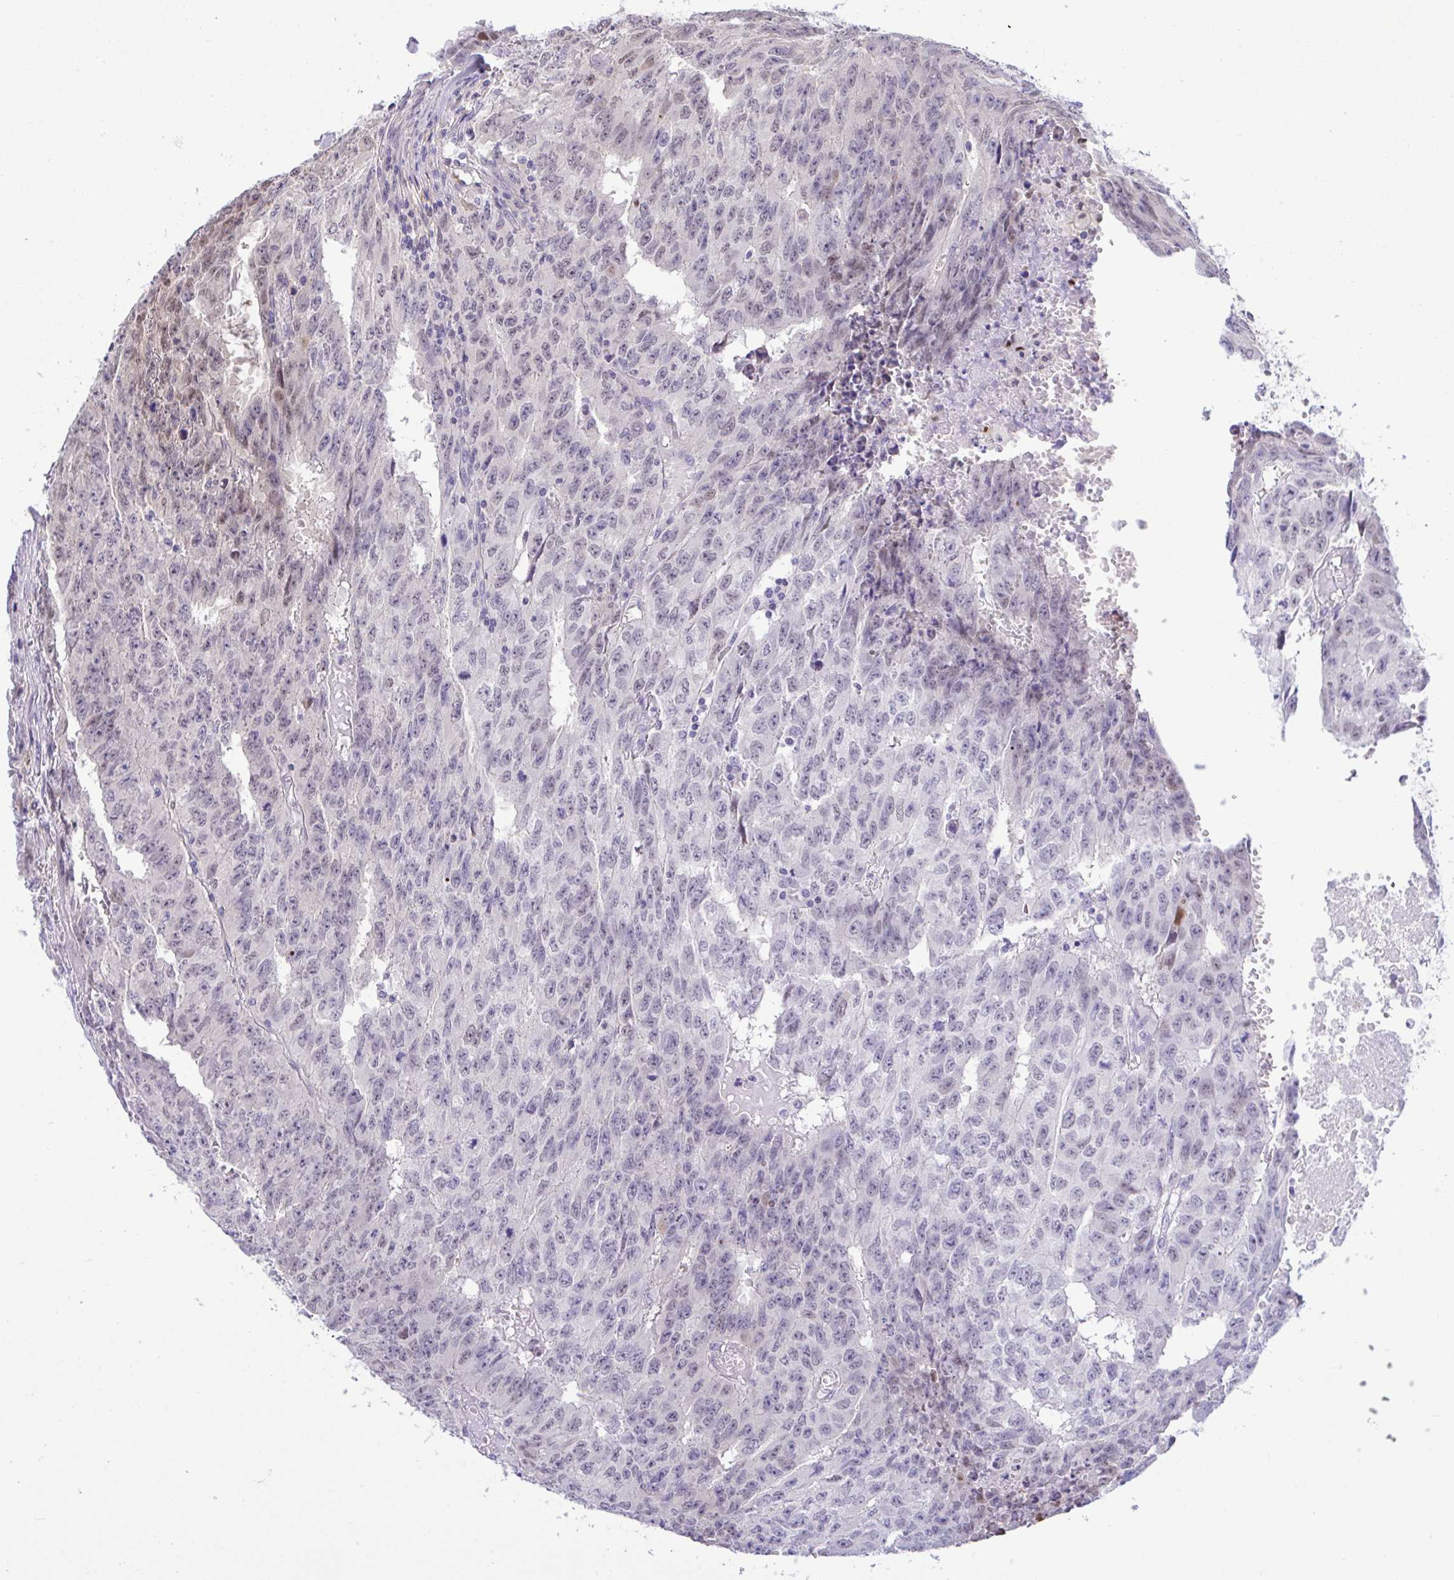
{"staining": {"intensity": "weak", "quantity": "<25%", "location": "nuclear"}, "tissue": "testis cancer", "cell_type": "Tumor cells", "image_type": "cancer", "snomed": [{"axis": "morphology", "description": "Carcinoma, Embryonal, NOS"}, {"axis": "morphology", "description": "Teratoma, malignant, NOS"}, {"axis": "topography", "description": "Testis"}], "caption": "This is a photomicrograph of immunohistochemistry staining of testis cancer (embryonal carcinoma), which shows no expression in tumor cells.", "gene": "ZNF485", "patient": {"sex": "male", "age": 24}}